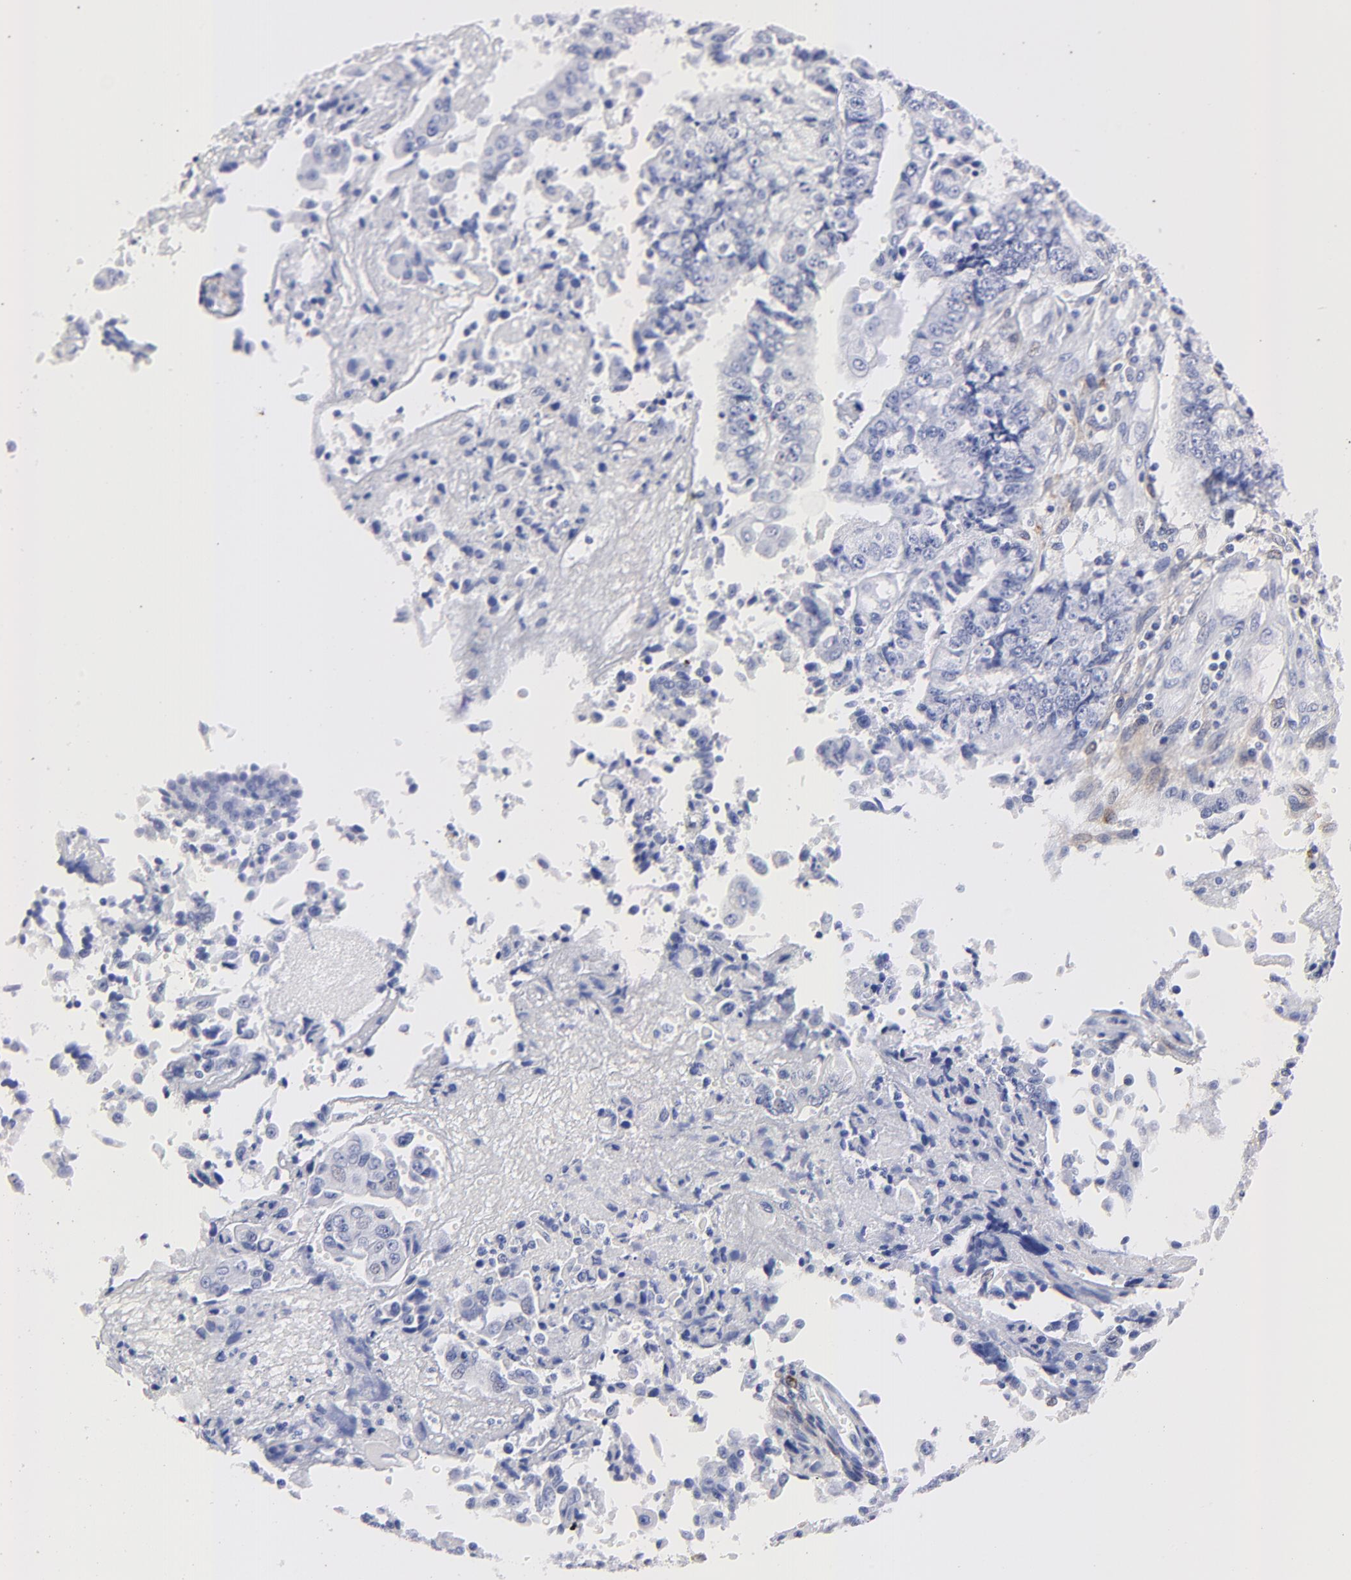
{"staining": {"intensity": "negative", "quantity": "none", "location": "none"}, "tissue": "endometrial cancer", "cell_type": "Tumor cells", "image_type": "cancer", "snomed": [{"axis": "morphology", "description": "Adenocarcinoma, NOS"}, {"axis": "topography", "description": "Endometrium"}], "caption": "Immunohistochemistry (IHC) of human endometrial adenocarcinoma reveals no staining in tumor cells. (Brightfield microscopy of DAB immunohistochemistry (IHC) at high magnification).", "gene": "HORMAD2", "patient": {"sex": "female", "age": 75}}